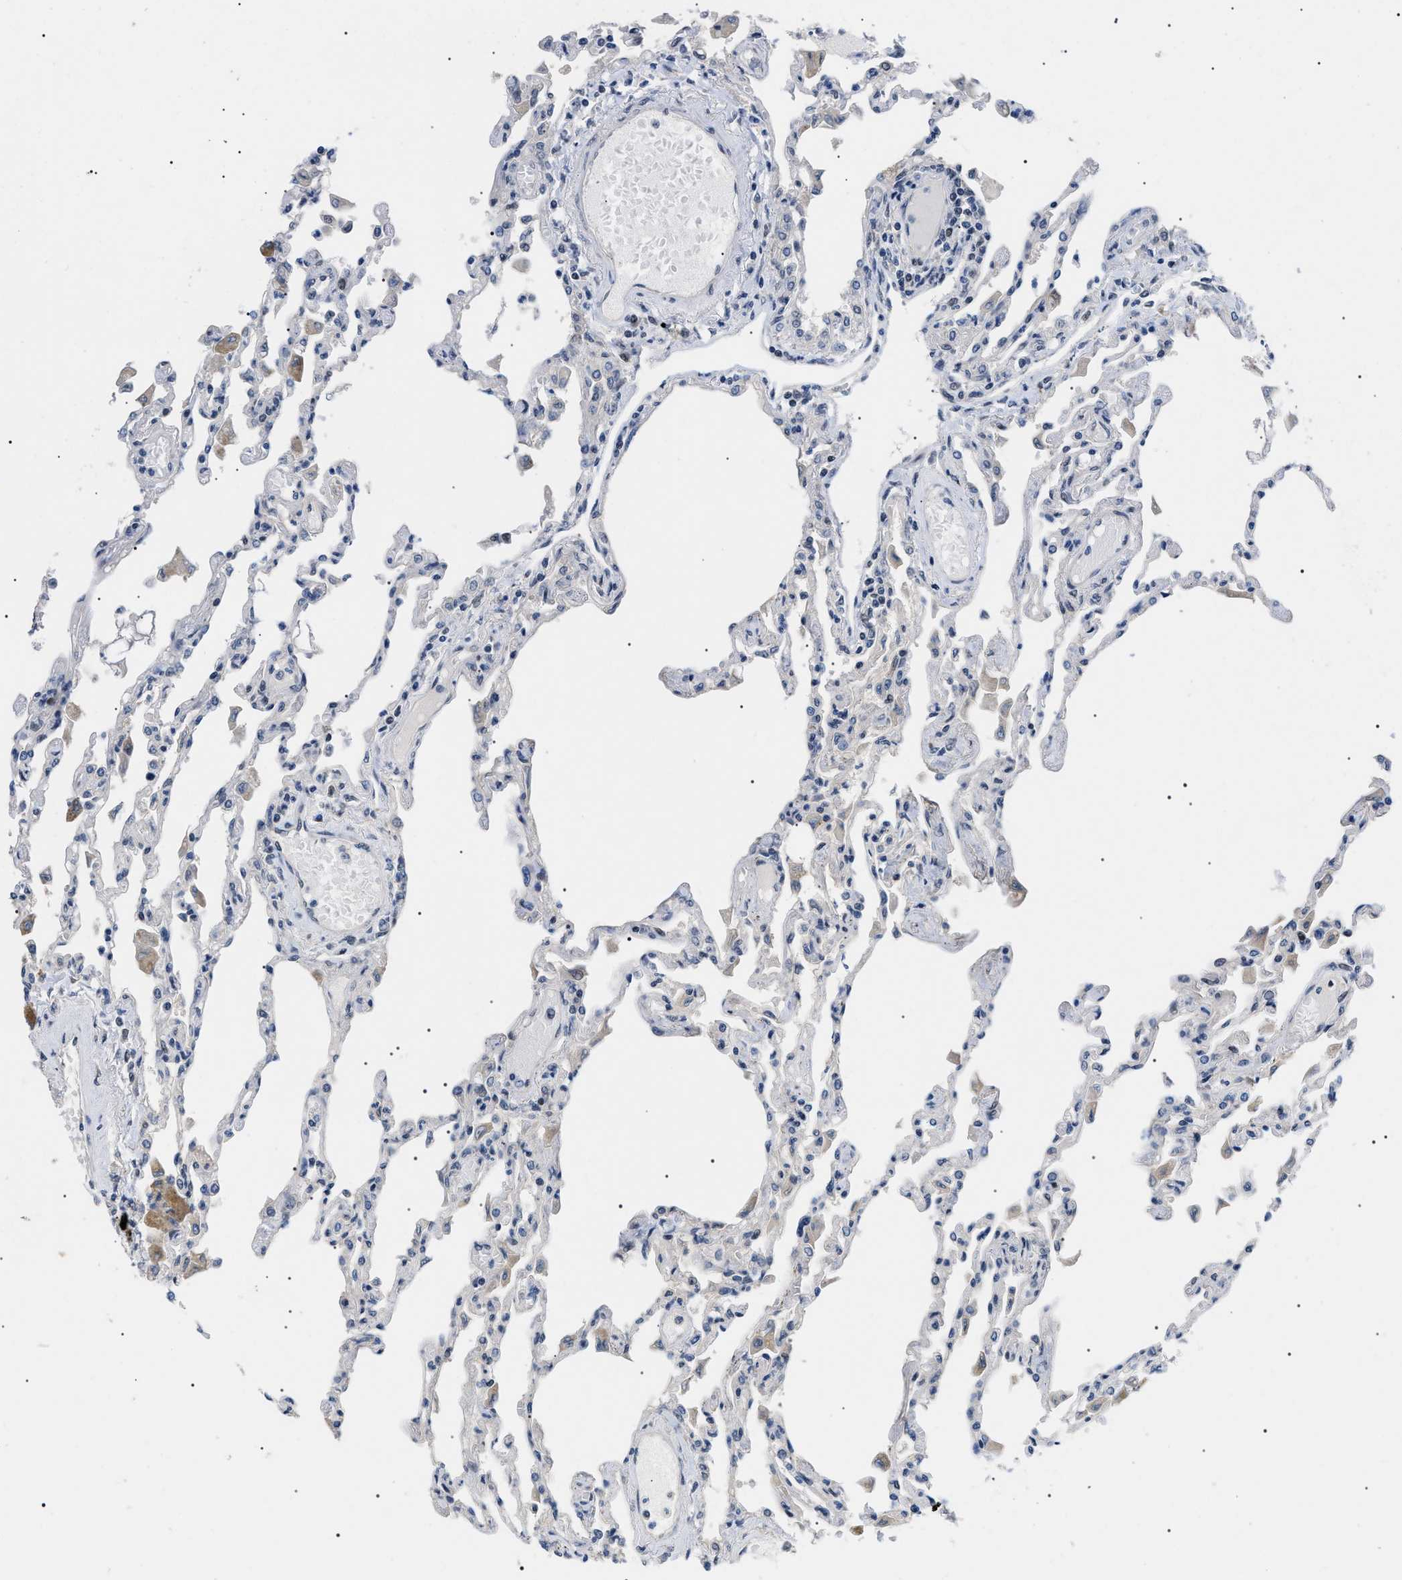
{"staining": {"intensity": "negative", "quantity": "none", "location": "none"}, "tissue": "lung", "cell_type": "Alveolar cells", "image_type": "normal", "snomed": [{"axis": "morphology", "description": "Normal tissue, NOS"}, {"axis": "topography", "description": "Bronchus"}, {"axis": "topography", "description": "Lung"}], "caption": "Immunohistochemical staining of unremarkable human lung demonstrates no significant positivity in alveolar cells. Nuclei are stained in blue.", "gene": "GARRE1", "patient": {"sex": "female", "age": 49}}